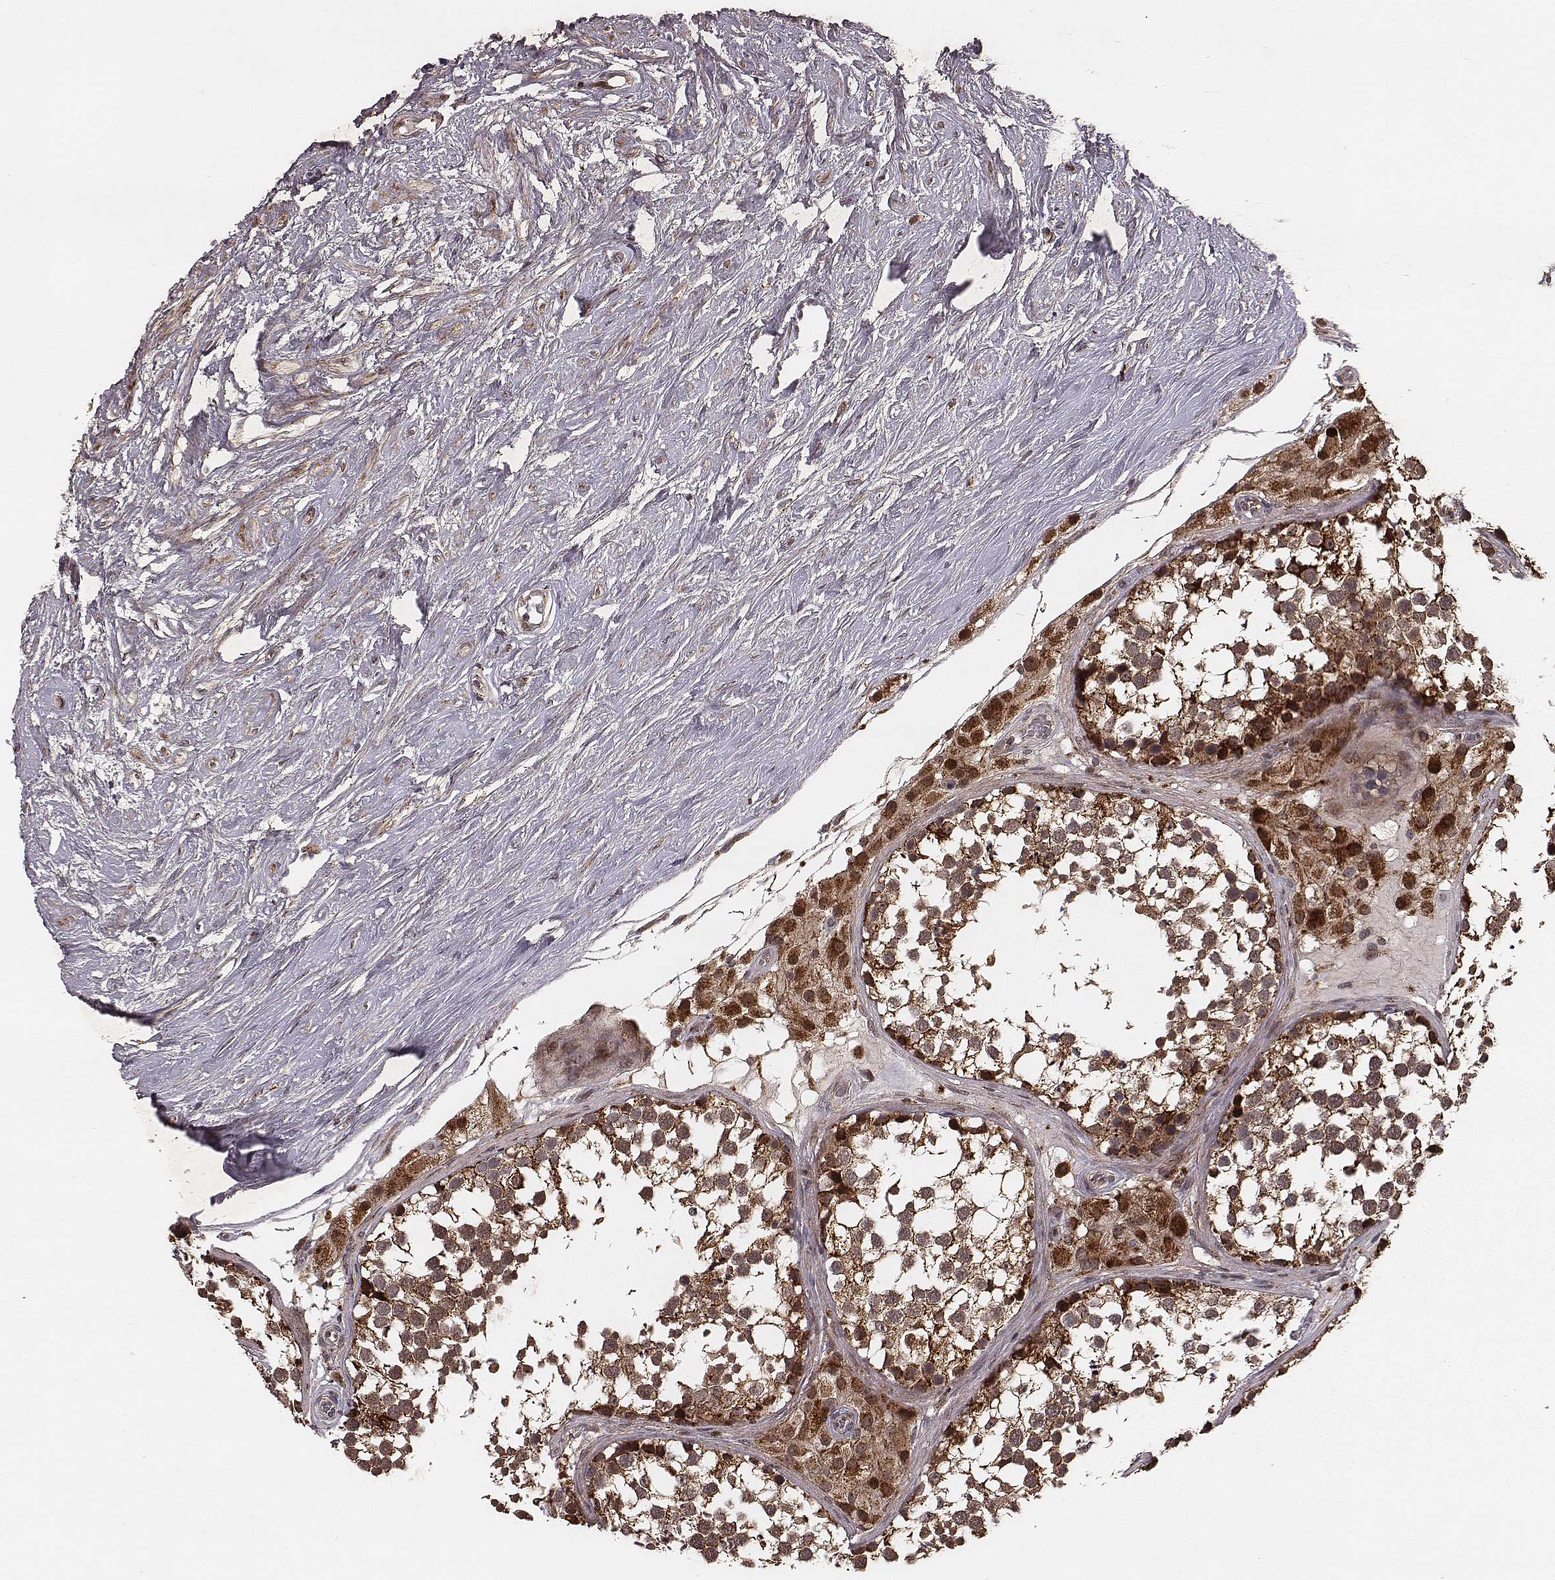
{"staining": {"intensity": "strong", "quantity": ">75%", "location": "cytoplasmic/membranous"}, "tissue": "testis", "cell_type": "Cells in seminiferous ducts", "image_type": "normal", "snomed": [{"axis": "morphology", "description": "Normal tissue, NOS"}, {"axis": "morphology", "description": "Seminoma, NOS"}, {"axis": "topography", "description": "Testis"}], "caption": "Testis stained with a brown dye demonstrates strong cytoplasmic/membranous positive expression in about >75% of cells in seminiferous ducts.", "gene": "ZDHHC21", "patient": {"sex": "male", "age": 65}}